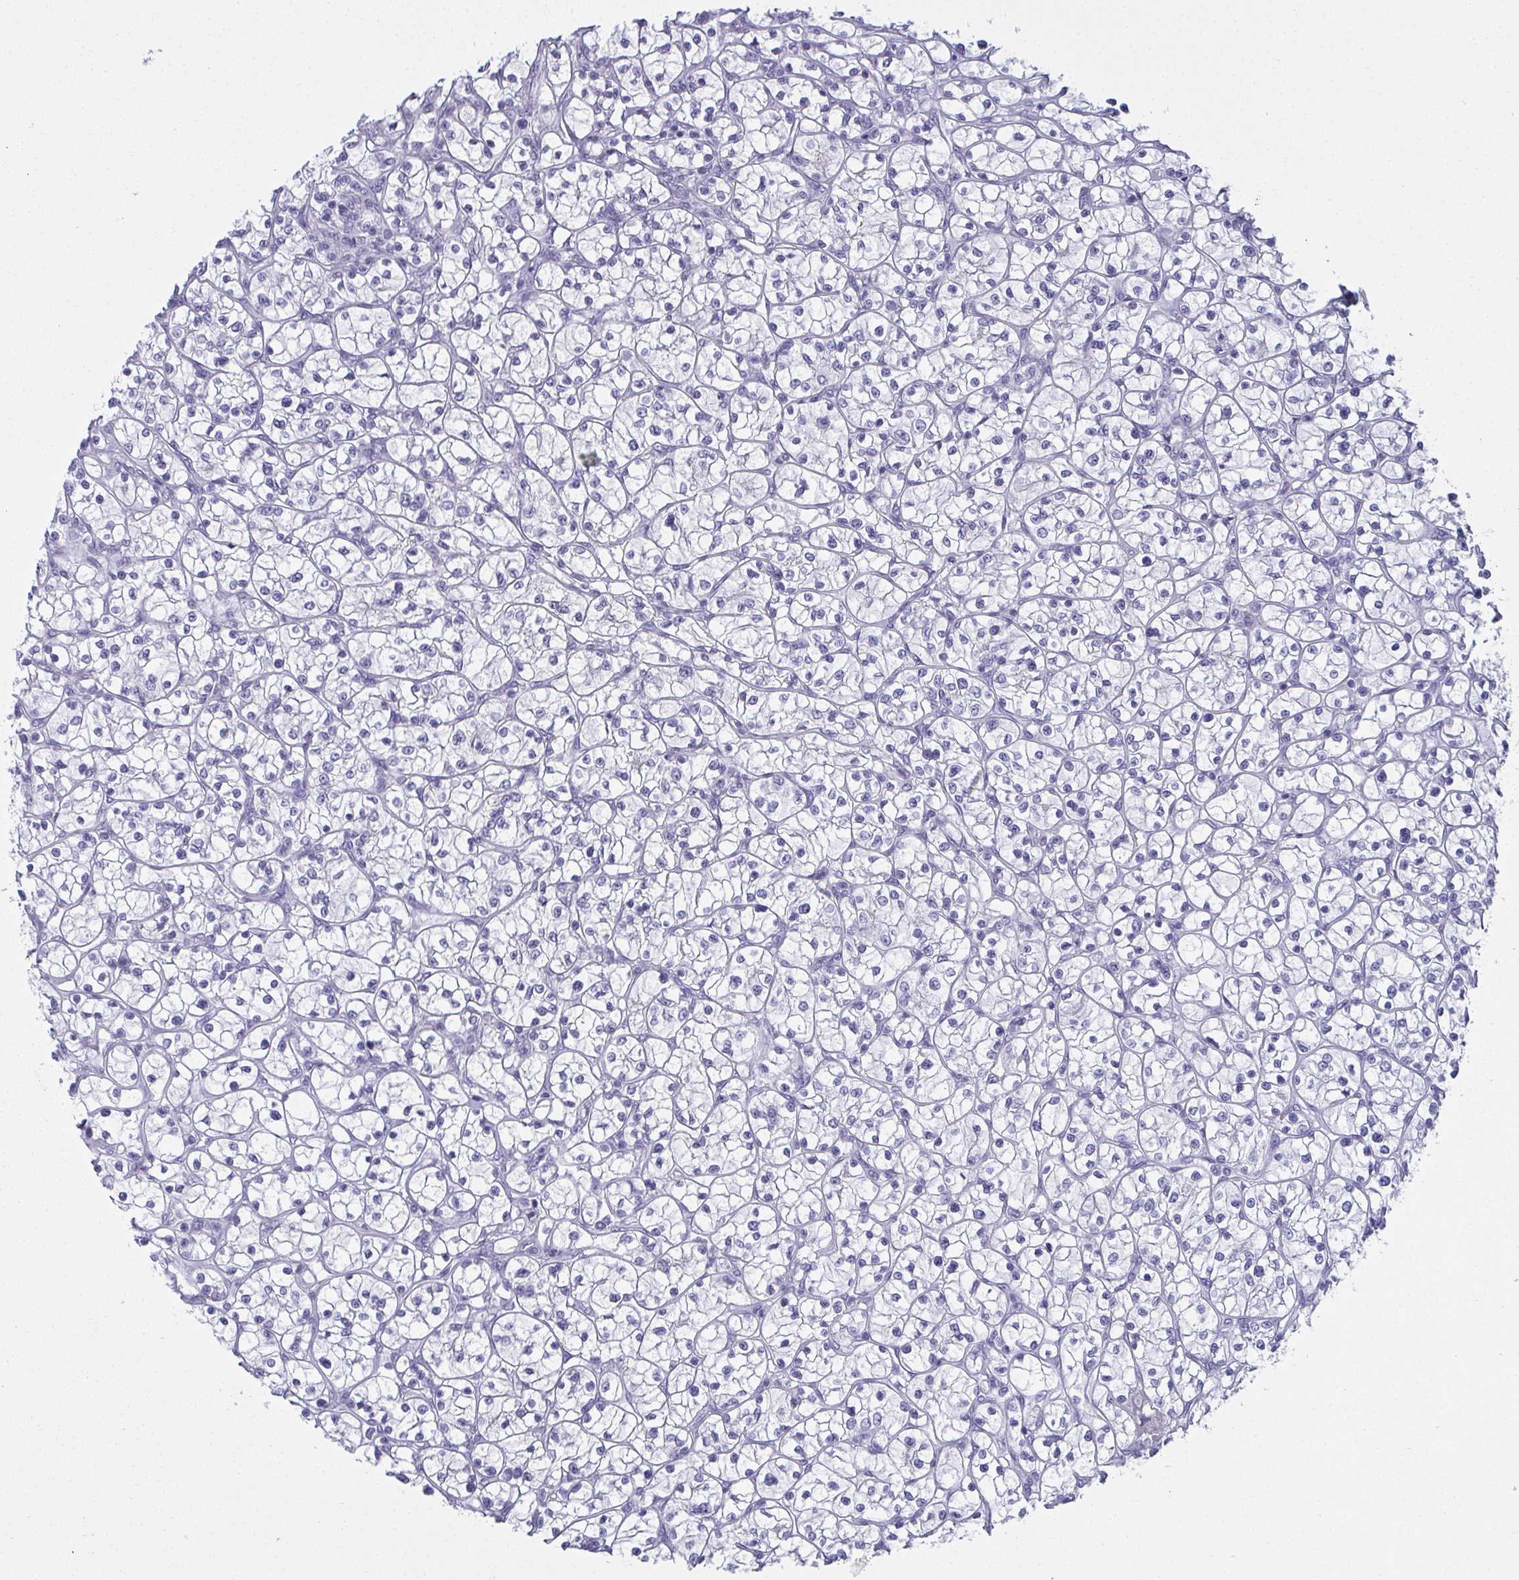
{"staining": {"intensity": "negative", "quantity": "none", "location": "none"}, "tissue": "renal cancer", "cell_type": "Tumor cells", "image_type": "cancer", "snomed": [{"axis": "morphology", "description": "Adenocarcinoma, NOS"}, {"axis": "topography", "description": "Kidney"}], "caption": "The photomicrograph displays no significant expression in tumor cells of renal cancer (adenocarcinoma).", "gene": "SLC36A2", "patient": {"sex": "female", "age": 64}}